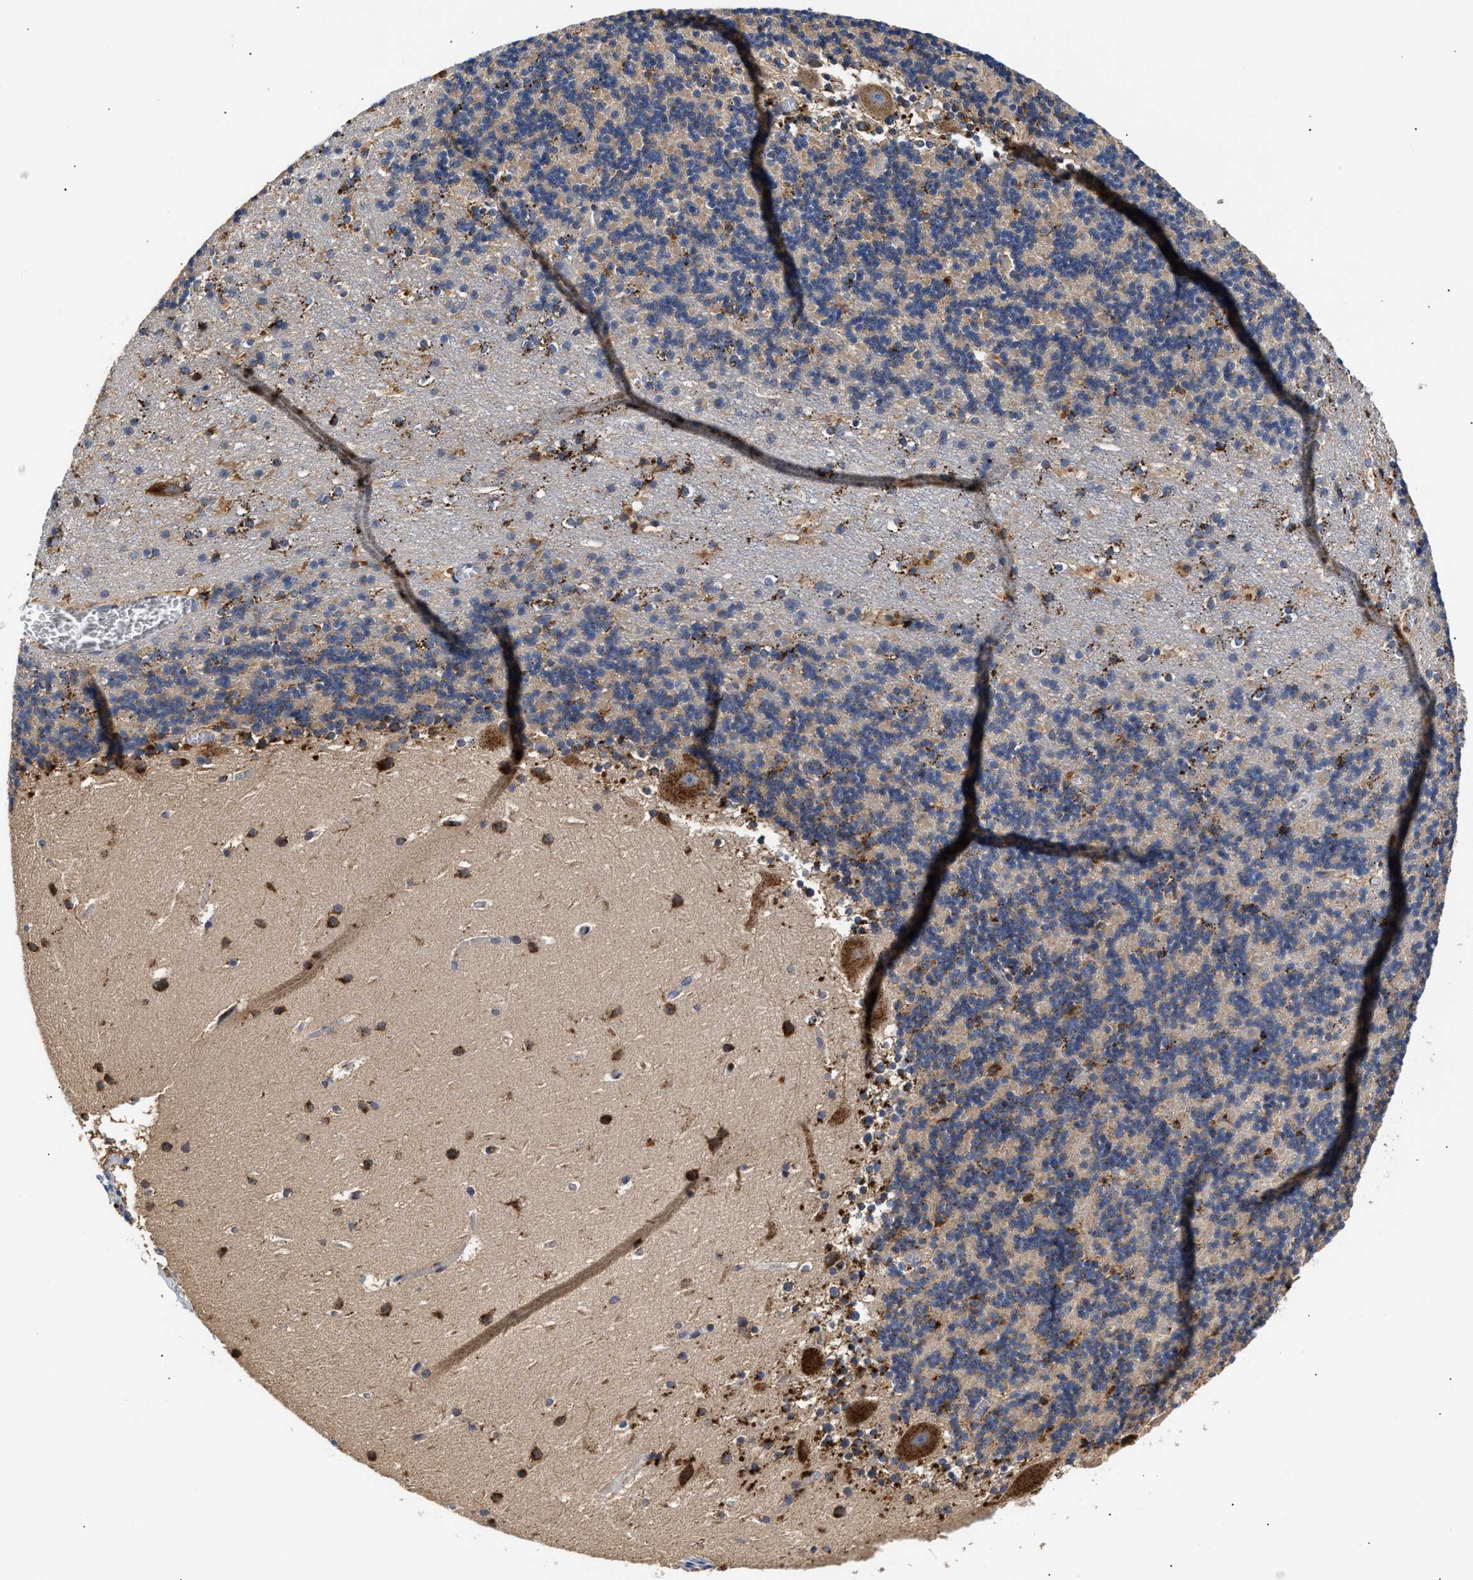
{"staining": {"intensity": "strong", "quantity": "<25%", "location": "cytoplasmic/membranous"}, "tissue": "cerebellum", "cell_type": "Cells in granular layer", "image_type": "normal", "snomed": [{"axis": "morphology", "description": "Normal tissue, NOS"}, {"axis": "topography", "description": "Cerebellum"}], "caption": "Immunohistochemical staining of unremarkable human cerebellum exhibits medium levels of strong cytoplasmic/membranous positivity in about <25% of cells in granular layer. Ihc stains the protein of interest in brown and the nuclei are stained blue.", "gene": "CCDC146", "patient": {"sex": "male", "age": 45}}